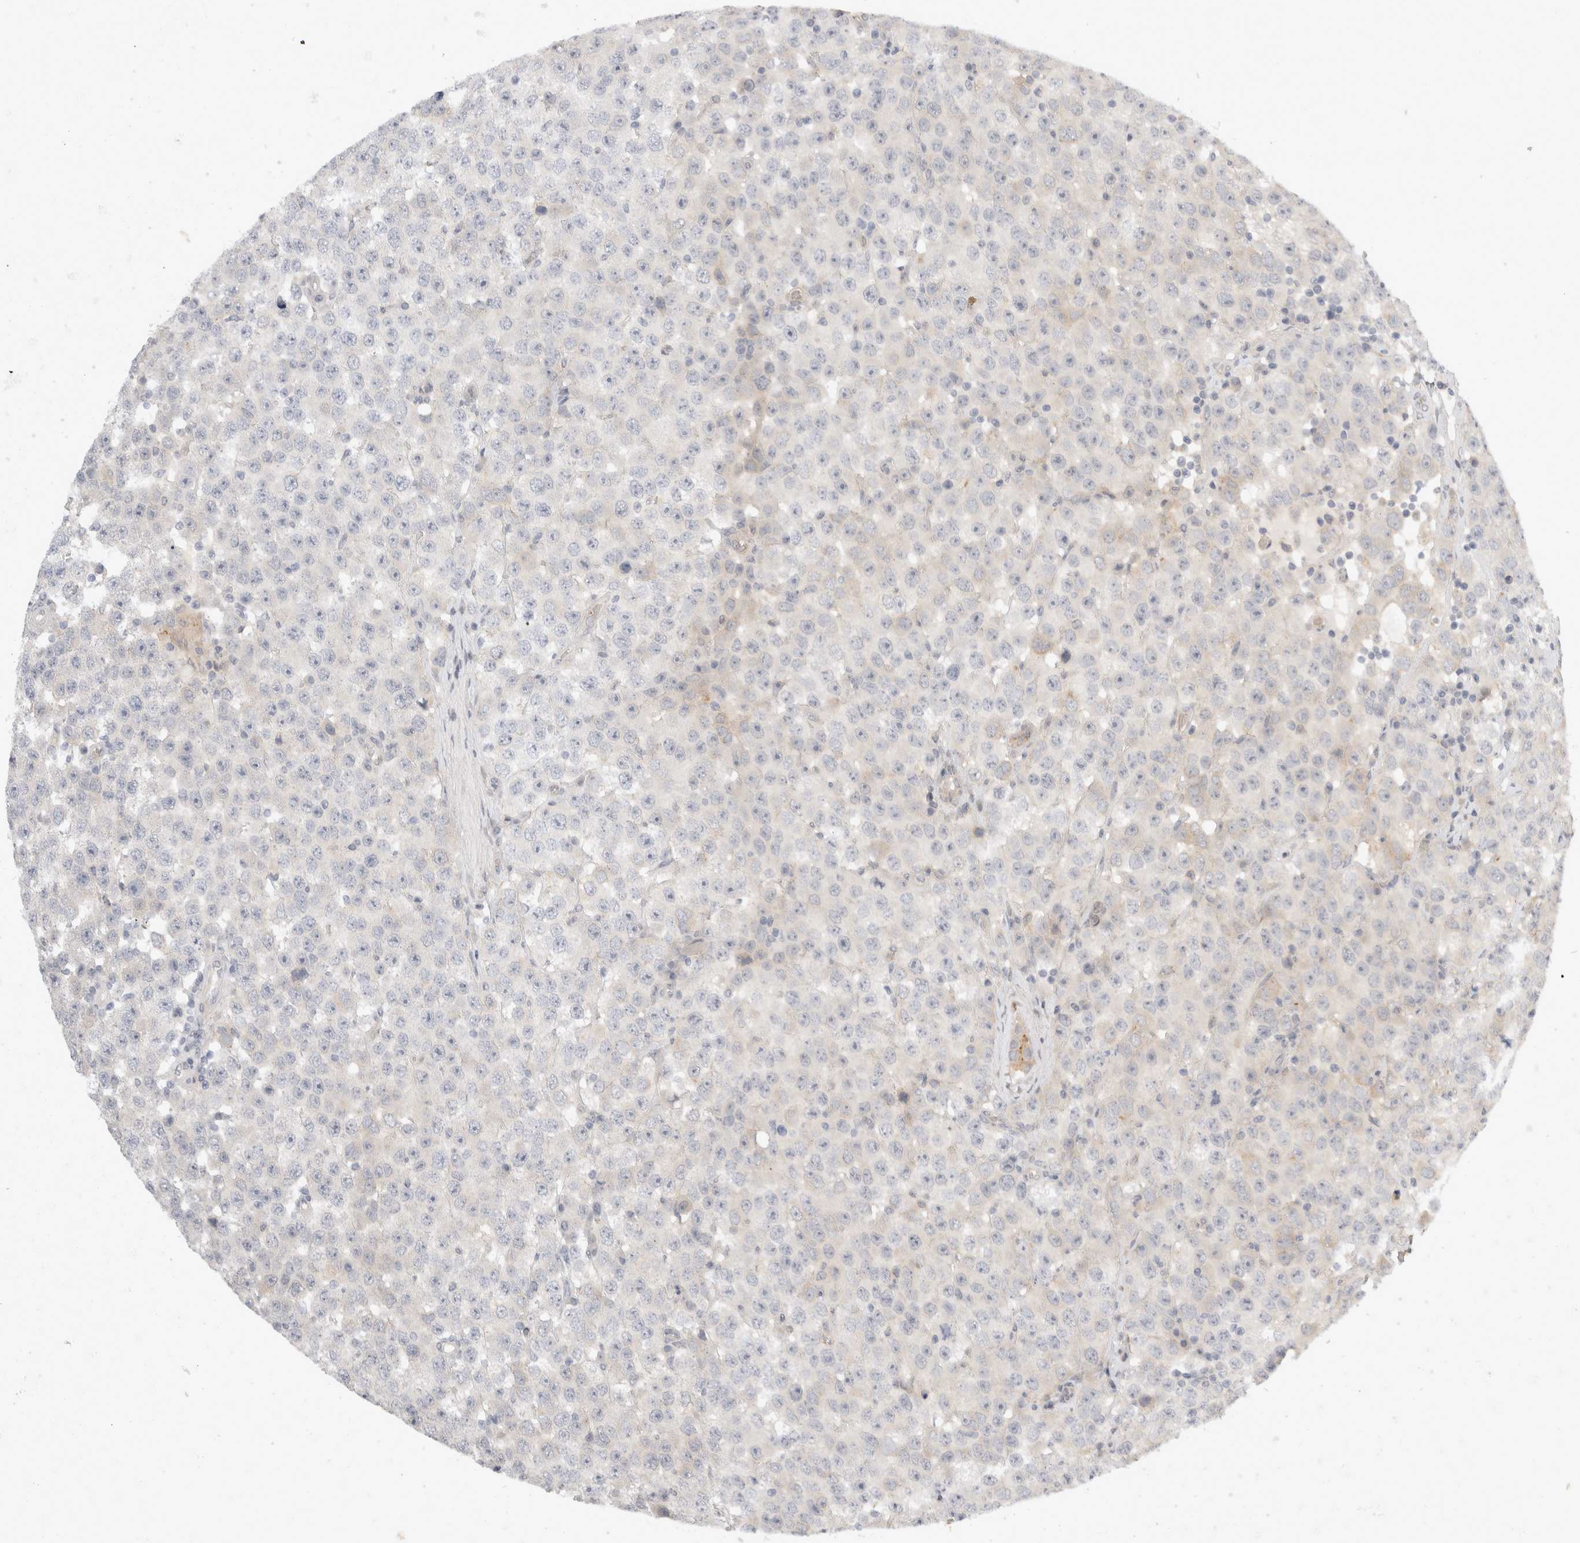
{"staining": {"intensity": "negative", "quantity": "none", "location": "none"}, "tissue": "testis cancer", "cell_type": "Tumor cells", "image_type": "cancer", "snomed": [{"axis": "morphology", "description": "Seminoma, NOS"}, {"axis": "morphology", "description": "Carcinoma, Embryonal, NOS"}, {"axis": "topography", "description": "Testis"}], "caption": "This is an immunohistochemistry histopathology image of human seminoma (testis). There is no staining in tumor cells.", "gene": "TOM1L2", "patient": {"sex": "male", "age": 28}}